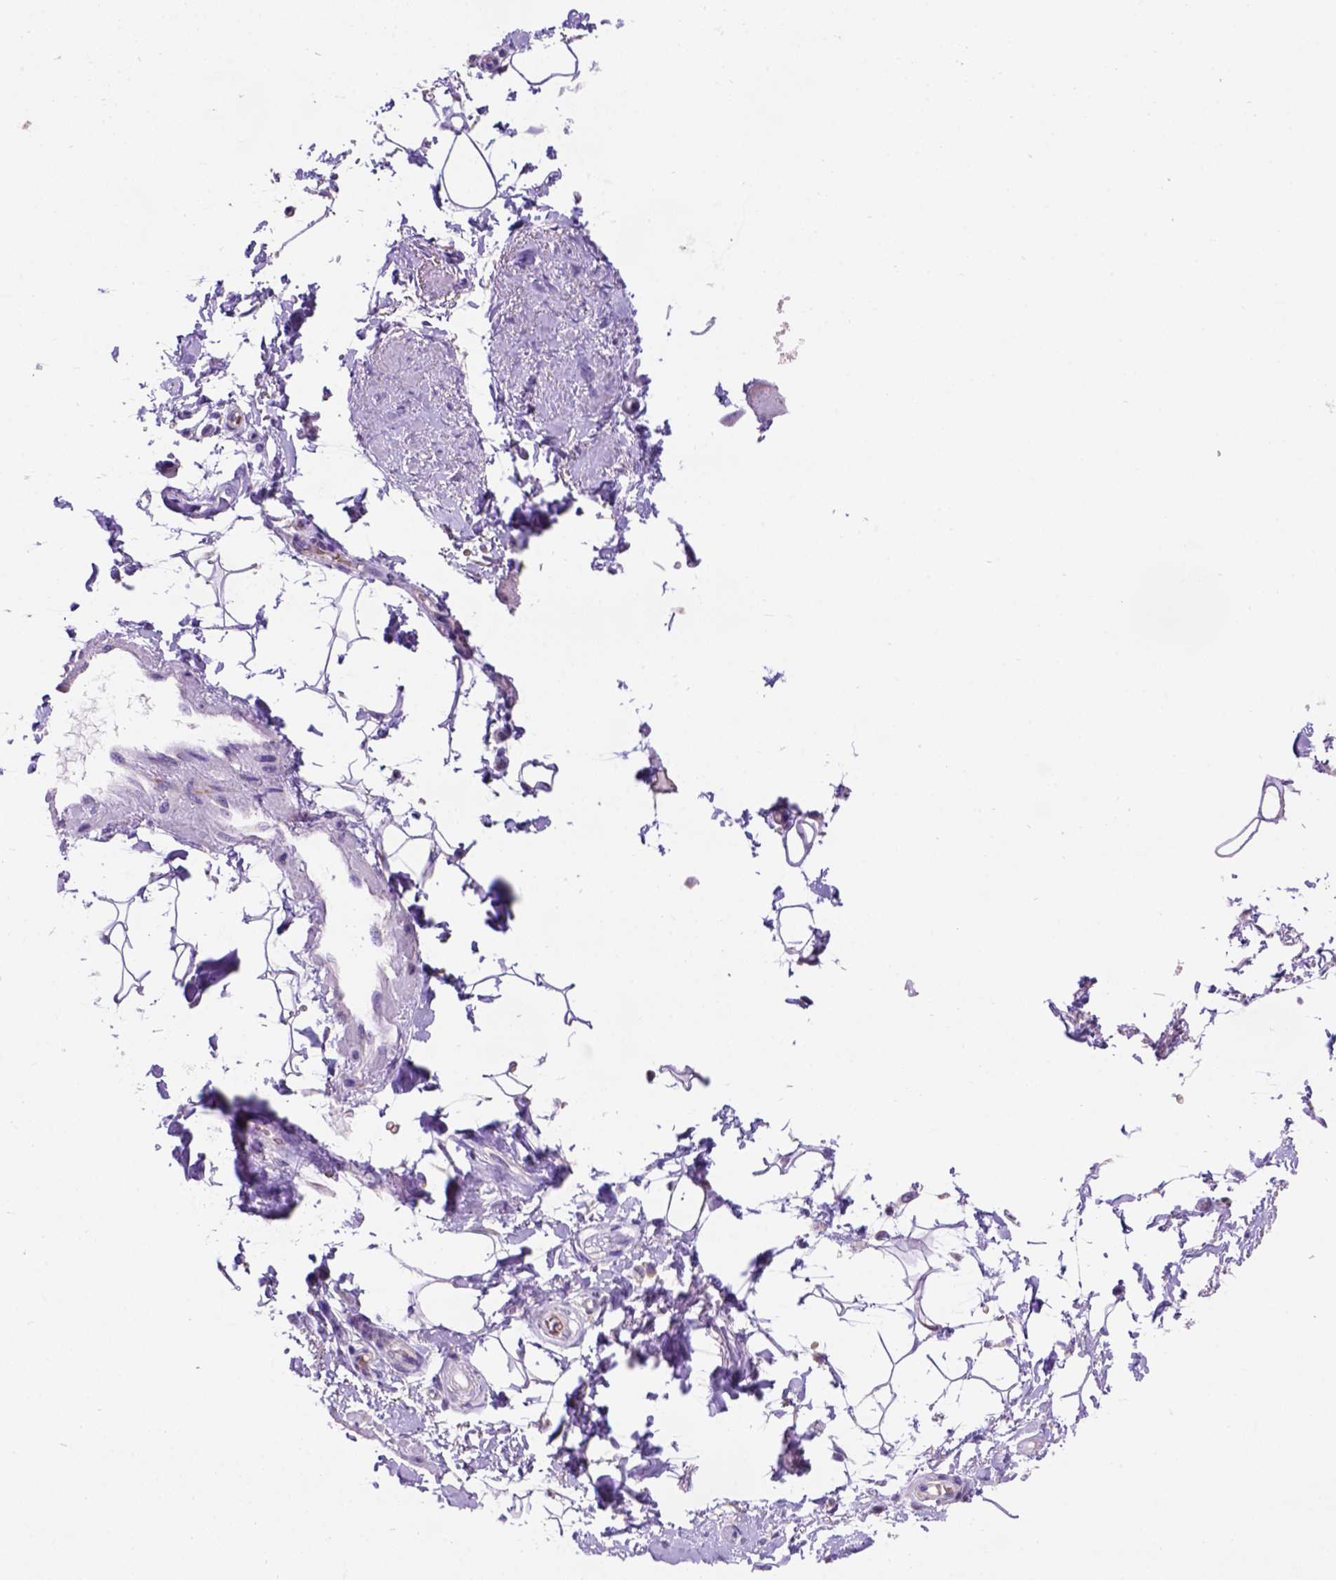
{"staining": {"intensity": "negative", "quantity": "none", "location": "none"}, "tissue": "adipose tissue", "cell_type": "Adipocytes", "image_type": "normal", "snomed": [{"axis": "morphology", "description": "Normal tissue, NOS"}, {"axis": "topography", "description": "Anal"}, {"axis": "topography", "description": "Peripheral nerve tissue"}], "caption": "DAB (3,3'-diaminobenzidine) immunohistochemical staining of unremarkable human adipose tissue reveals no significant staining in adipocytes. The staining is performed using DAB brown chromogen with nuclei counter-stained in using hematoxylin.", "gene": "L2HGDH", "patient": {"sex": "male", "age": 51}}